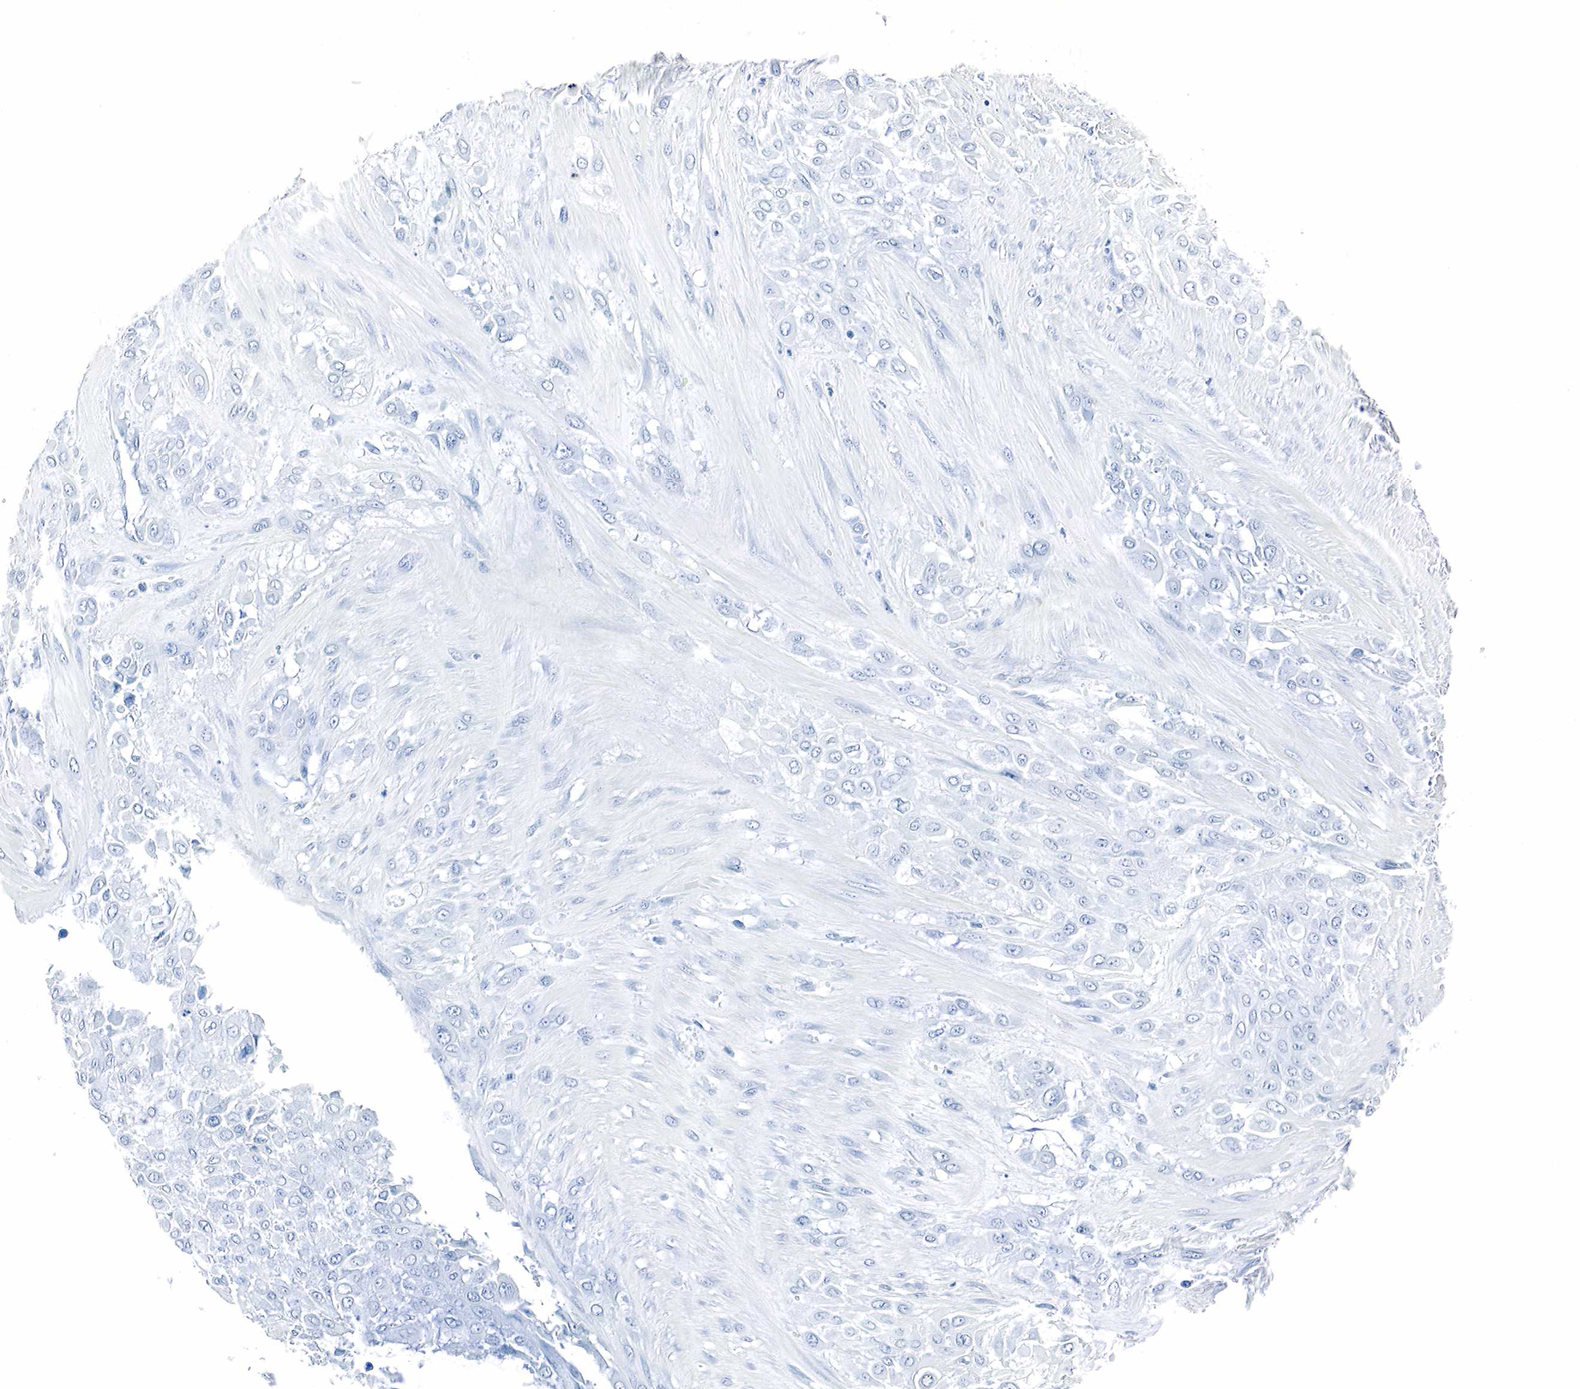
{"staining": {"intensity": "negative", "quantity": "none", "location": "none"}, "tissue": "urothelial cancer", "cell_type": "Tumor cells", "image_type": "cancer", "snomed": [{"axis": "morphology", "description": "Urothelial carcinoma, High grade"}, {"axis": "topography", "description": "Urinary bladder"}], "caption": "Urothelial carcinoma (high-grade) was stained to show a protein in brown. There is no significant positivity in tumor cells.", "gene": "GAST", "patient": {"sex": "male", "age": 57}}